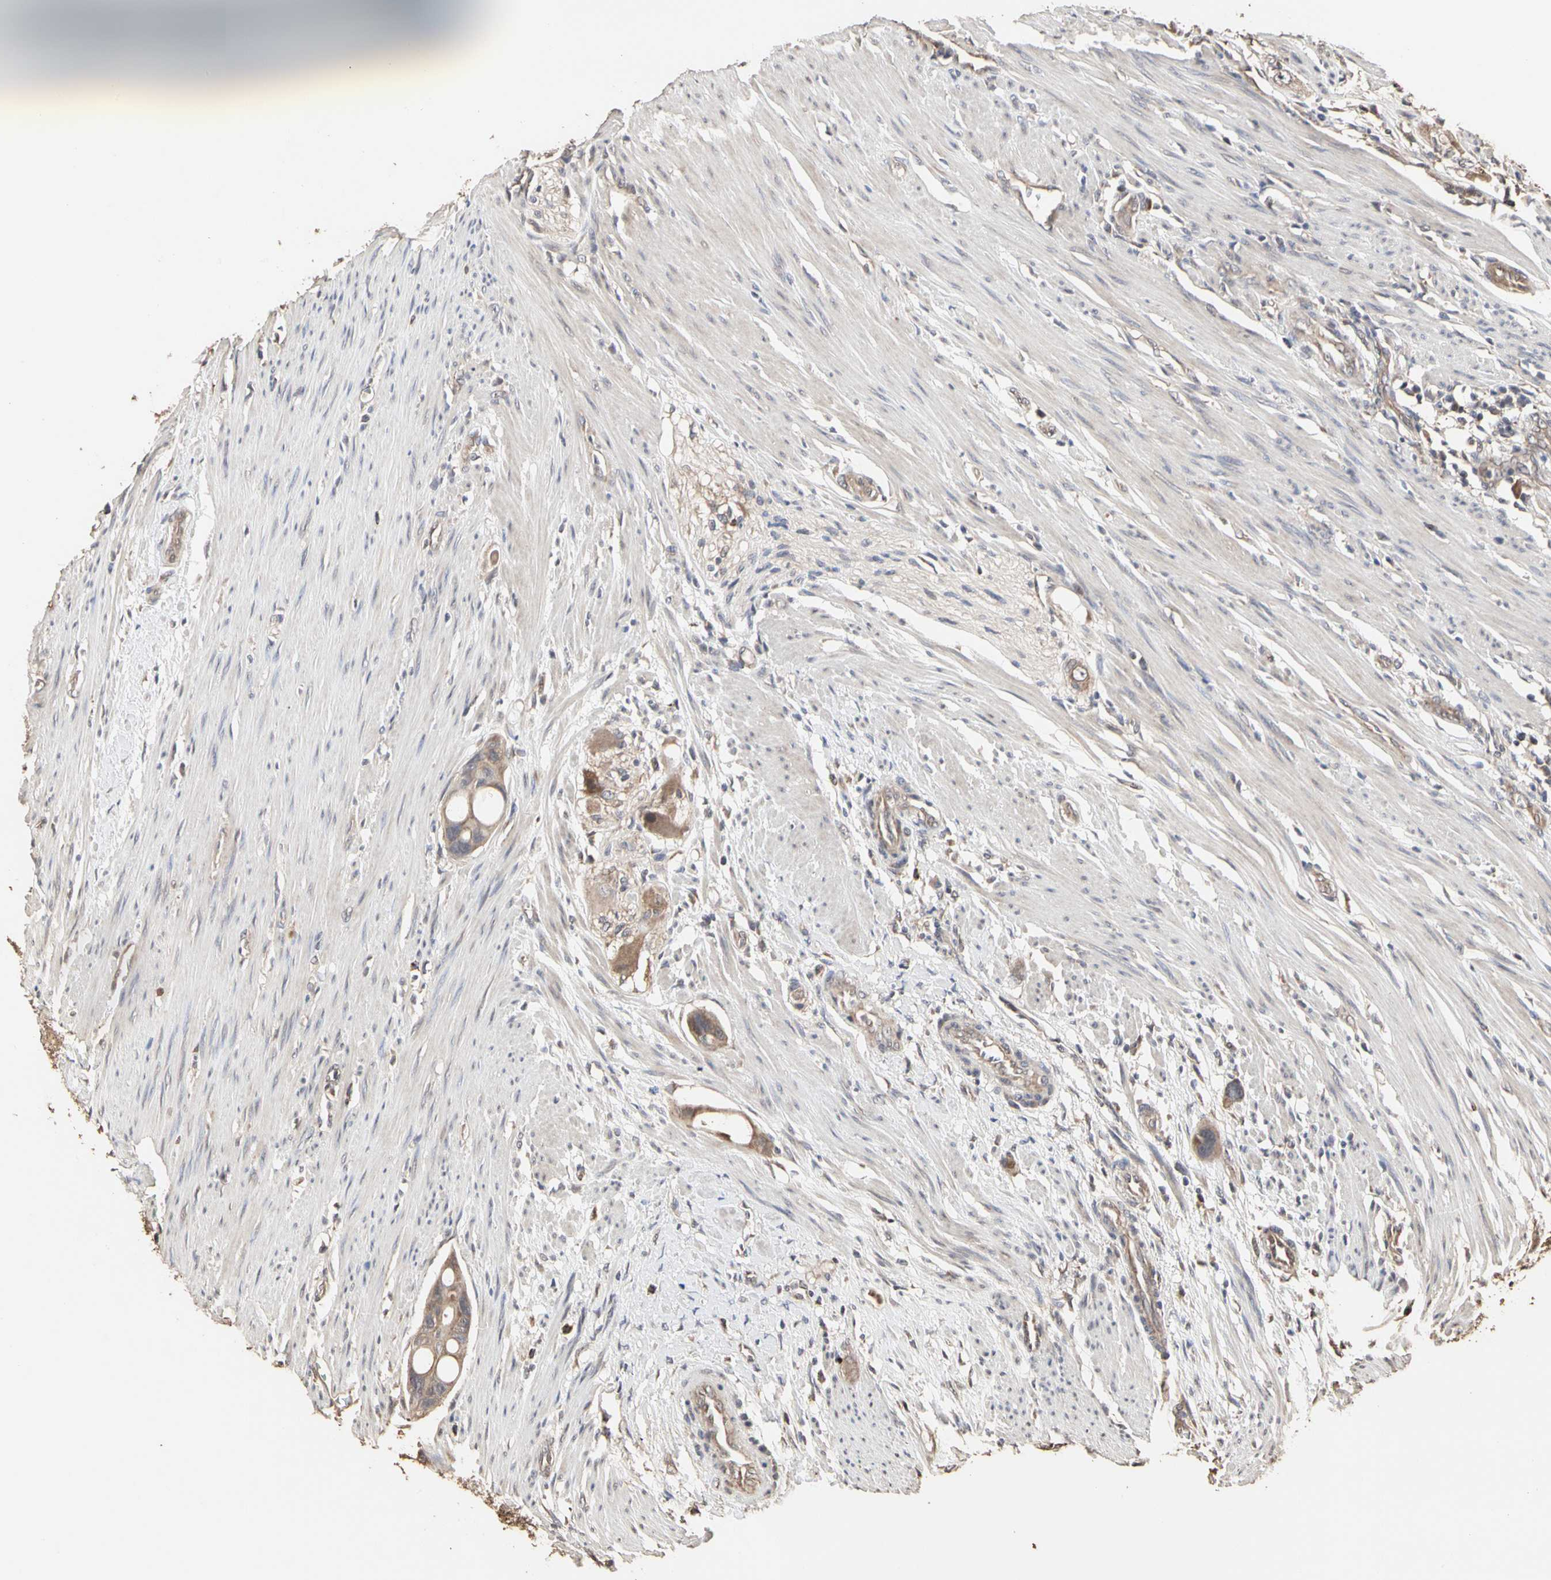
{"staining": {"intensity": "moderate", "quantity": ">75%", "location": "cytoplasmic/membranous"}, "tissue": "colorectal cancer", "cell_type": "Tumor cells", "image_type": "cancer", "snomed": [{"axis": "morphology", "description": "Adenocarcinoma, NOS"}, {"axis": "topography", "description": "Colon"}], "caption": "IHC (DAB) staining of colorectal cancer displays moderate cytoplasmic/membranous protein staining in approximately >75% of tumor cells.", "gene": "TAOK1", "patient": {"sex": "female", "age": 57}}